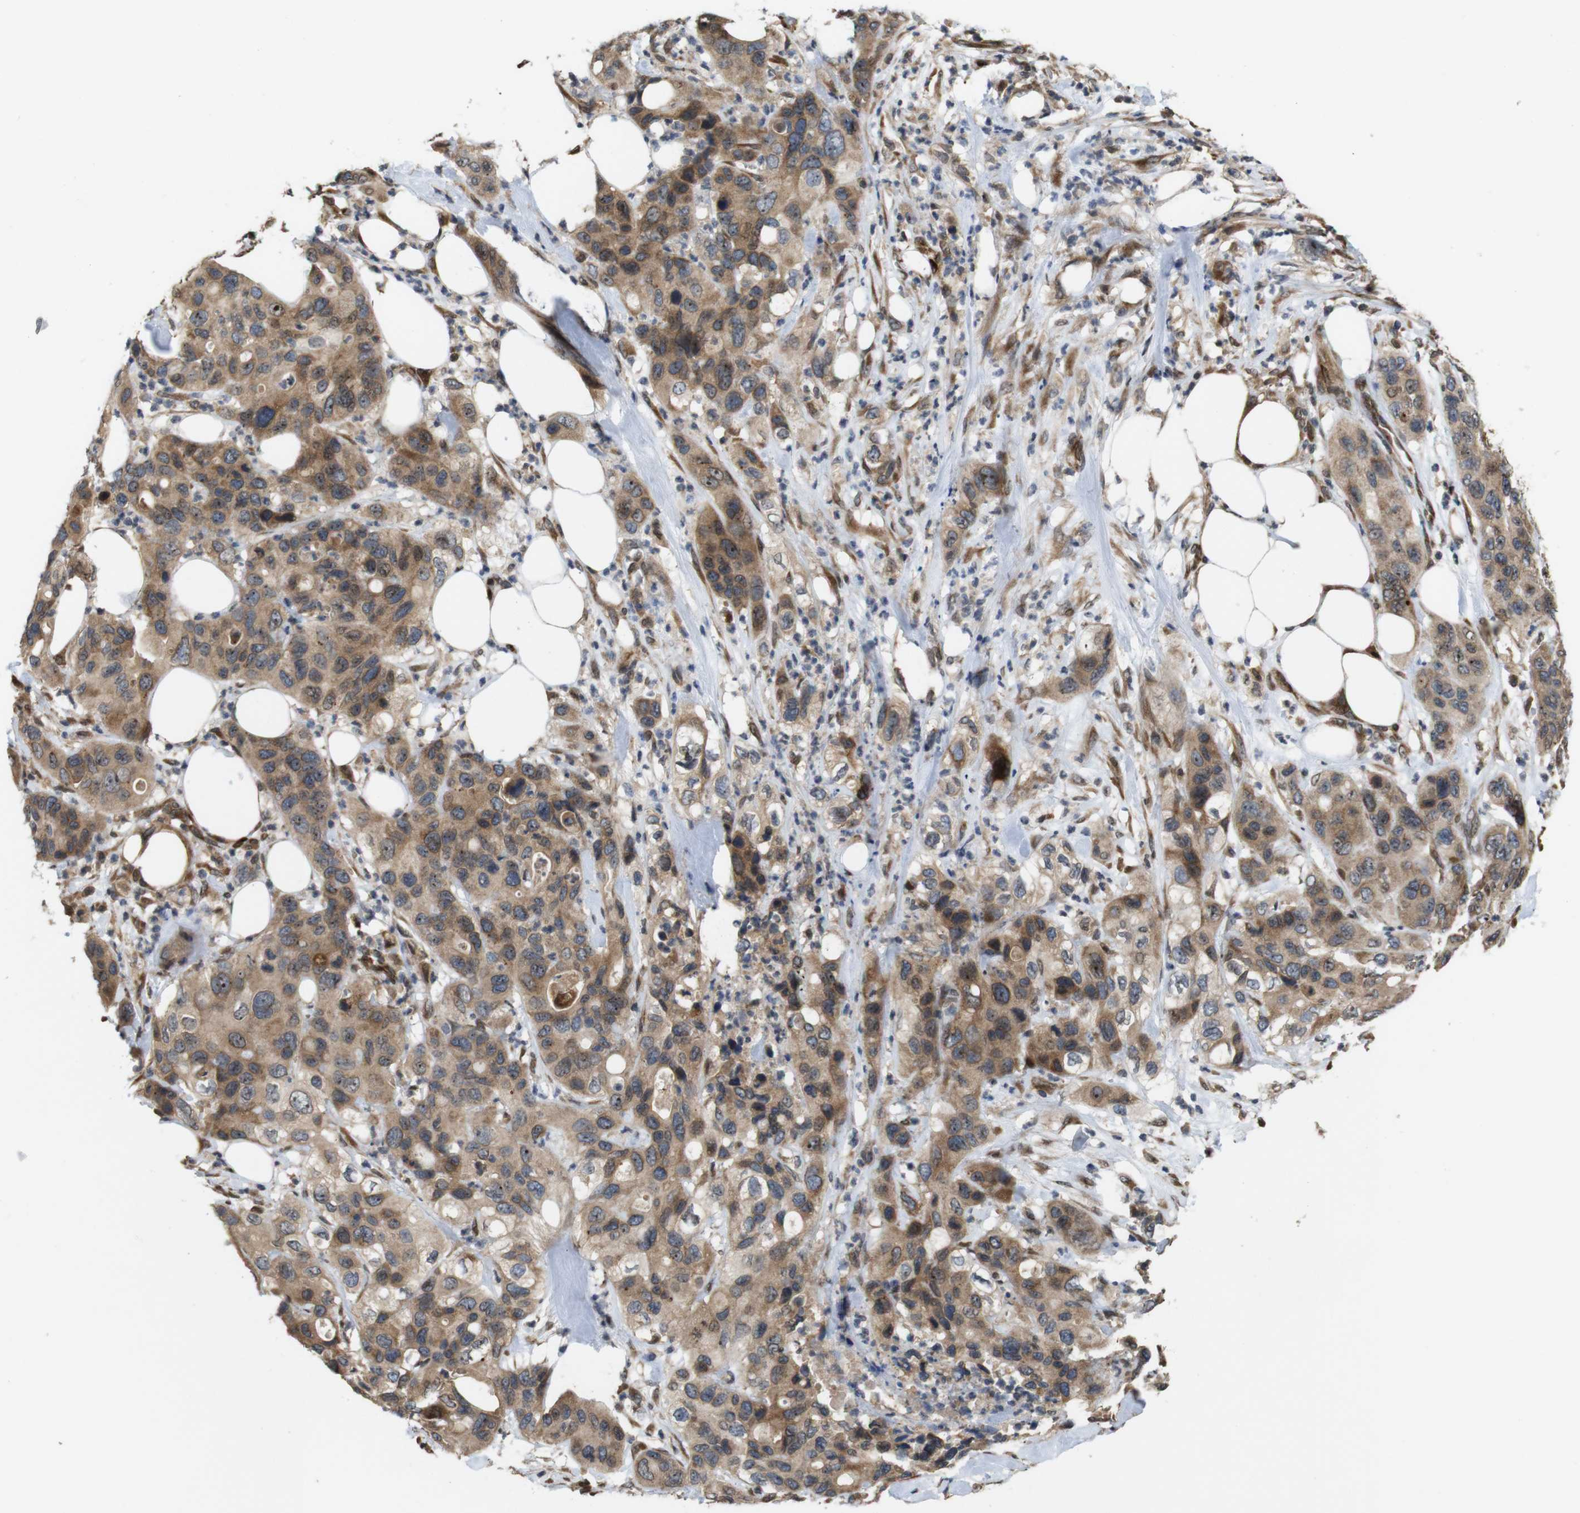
{"staining": {"intensity": "moderate", "quantity": ">75%", "location": "cytoplasmic/membranous,nuclear"}, "tissue": "pancreatic cancer", "cell_type": "Tumor cells", "image_type": "cancer", "snomed": [{"axis": "morphology", "description": "Adenocarcinoma, NOS"}, {"axis": "topography", "description": "Pancreas"}], "caption": "About >75% of tumor cells in human pancreatic adenocarcinoma display moderate cytoplasmic/membranous and nuclear protein expression as visualized by brown immunohistochemical staining.", "gene": "EFCAB14", "patient": {"sex": "female", "age": 71}}